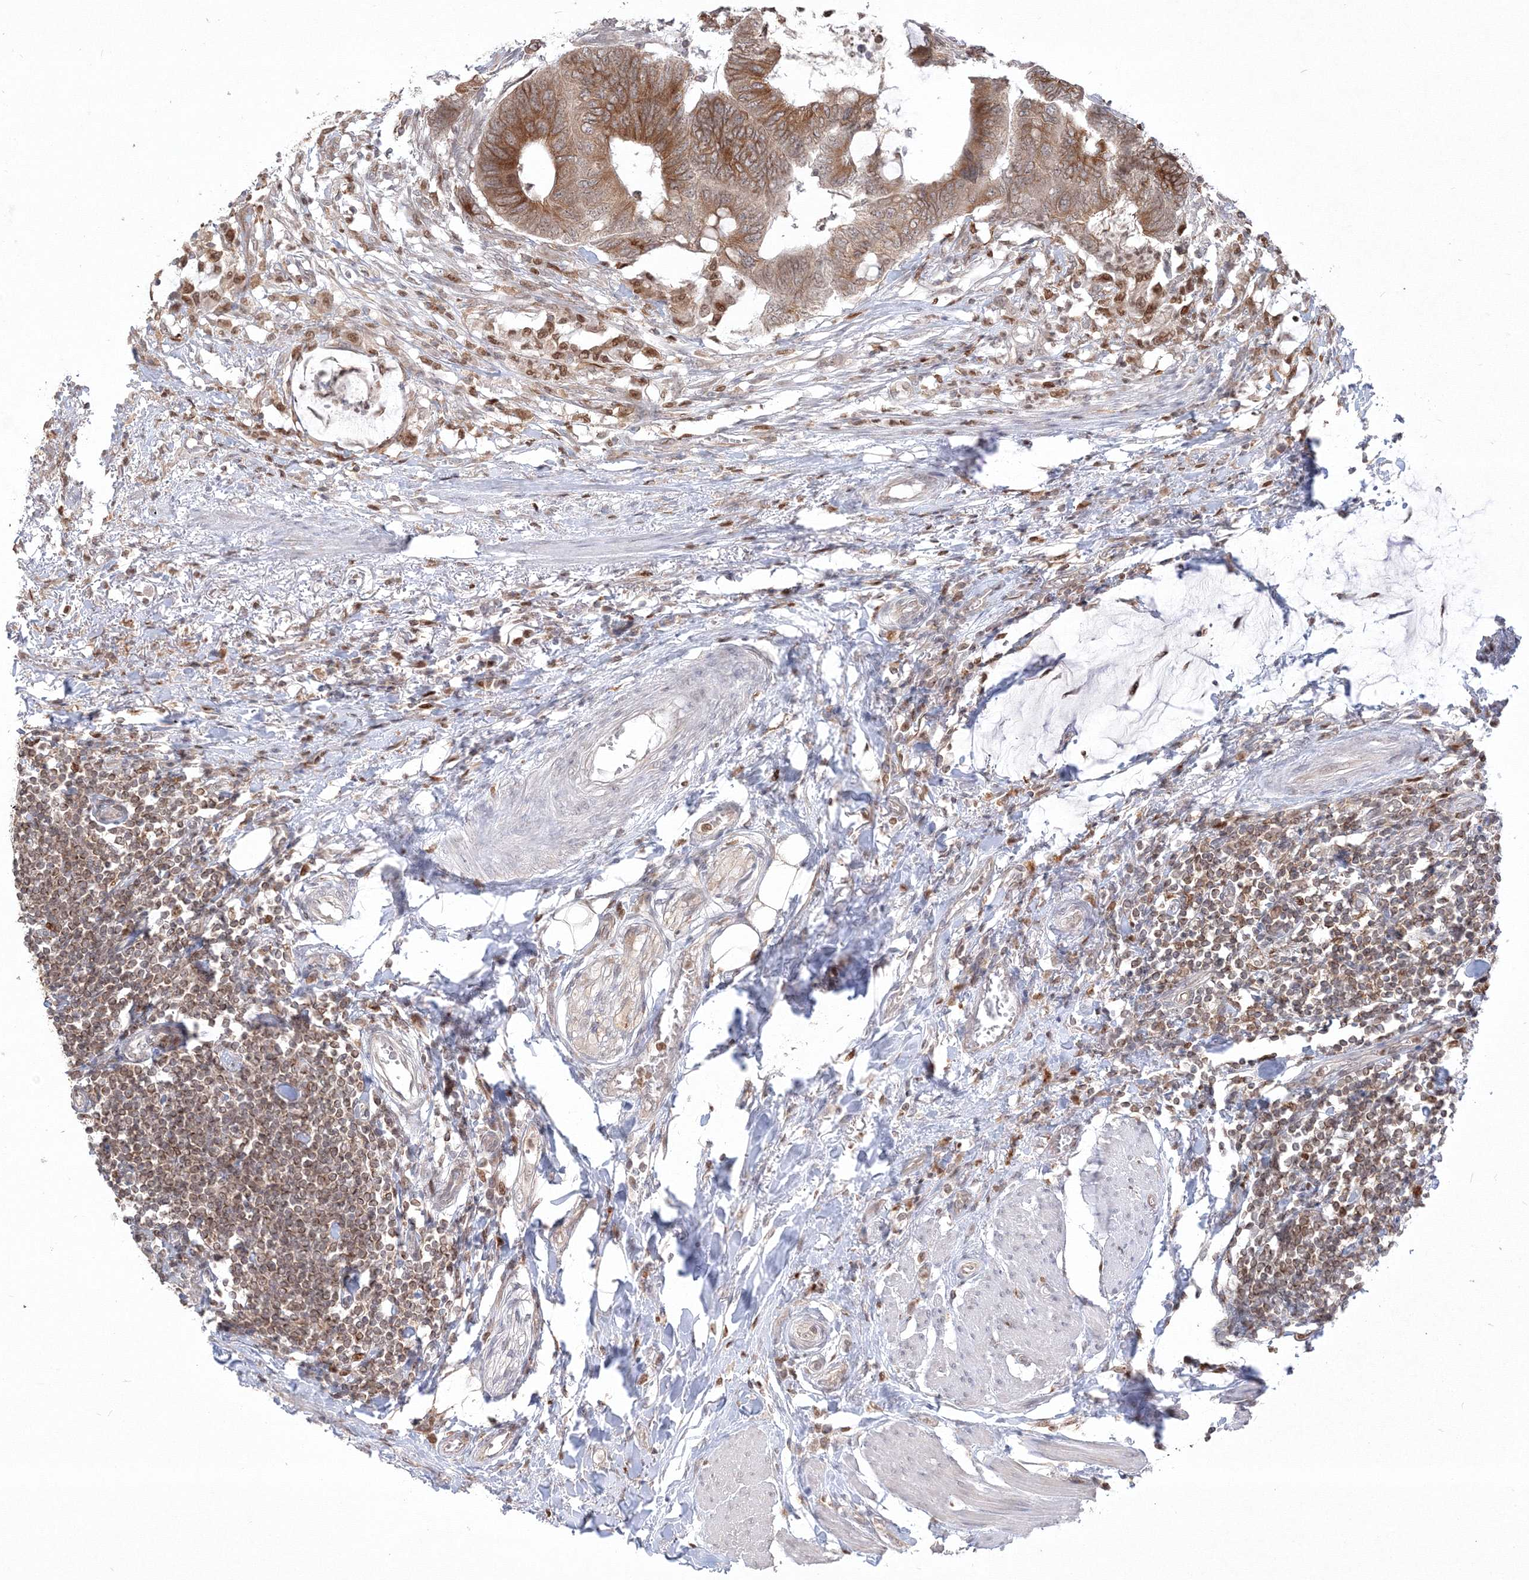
{"staining": {"intensity": "moderate", "quantity": ">75%", "location": "cytoplasmic/membranous"}, "tissue": "colorectal cancer", "cell_type": "Tumor cells", "image_type": "cancer", "snomed": [{"axis": "morphology", "description": "Normal tissue, NOS"}, {"axis": "morphology", "description": "Adenocarcinoma, NOS"}, {"axis": "topography", "description": "Rectum"}, {"axis": "topography", "description": "Peripheral nerve tissue"}], "caption": "Adenocarcinoma (colorectal) stained for a protein shows moderate cytoplasmic/membranous positivity in tumor cells.", "gene": "TMEM50B", "patient": {"sex": "male", "age": 92}}